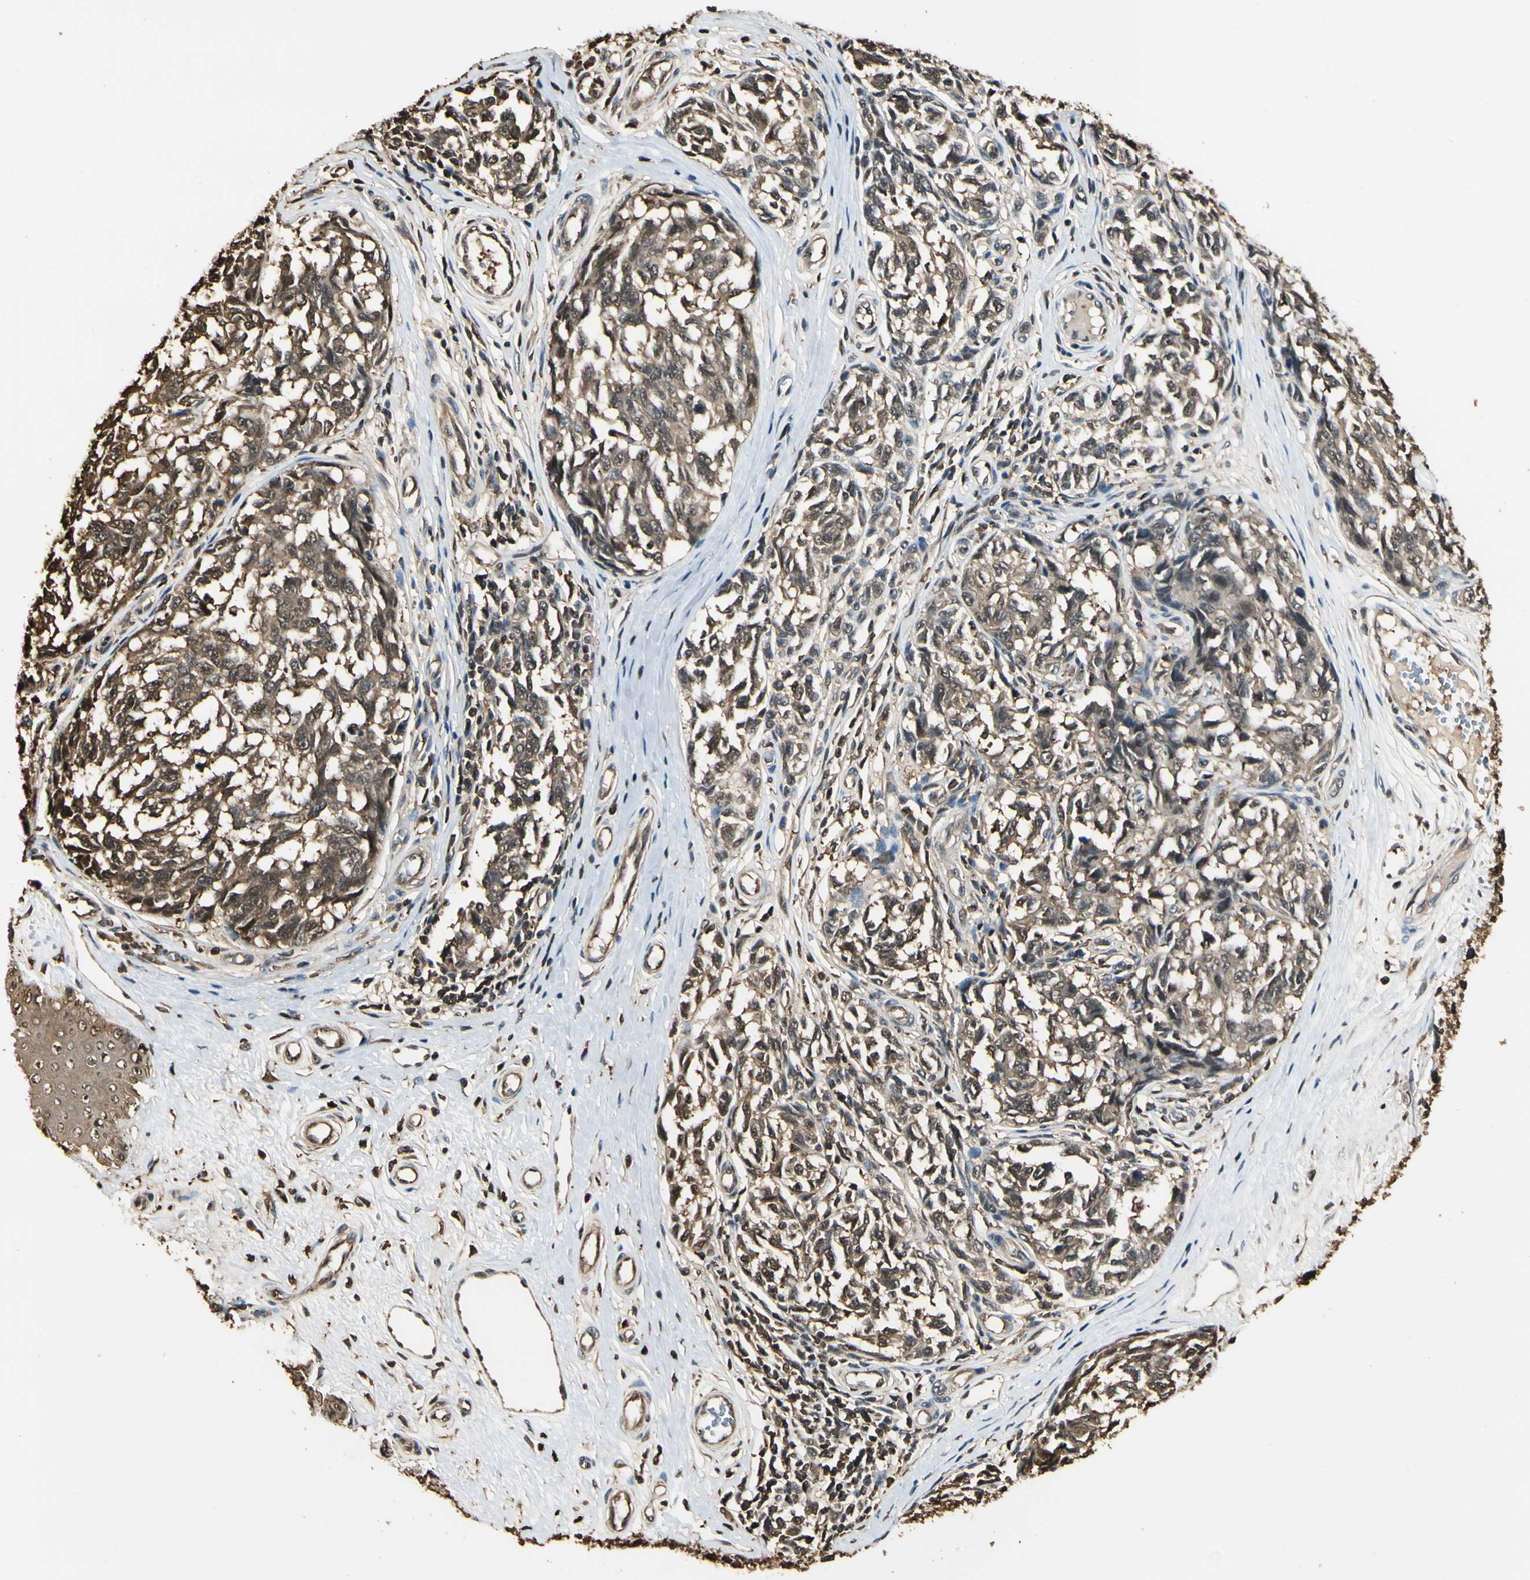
{"staining": {"intensity": "moderate", "quantity": ">75%", "location": "cytoplasmic/membranous,nuclear"}, "tissue": "melanoma", "cell_type": "Tumor cells", "image_type": "cancer", "snomed": [{"axis": "morphology", "description": "Malignant melanoma, NOS"}, {"axis": "topography", "description": "Skin"}], "caption": "A medium amount of moderate cytoplasmic/membranous and nuclear staining is appreciated in approximately >75% of tumor cells in malignant melanoma tissue.", "gene": "YWHAE", "patient": {"sex": "female", "age": 64}}